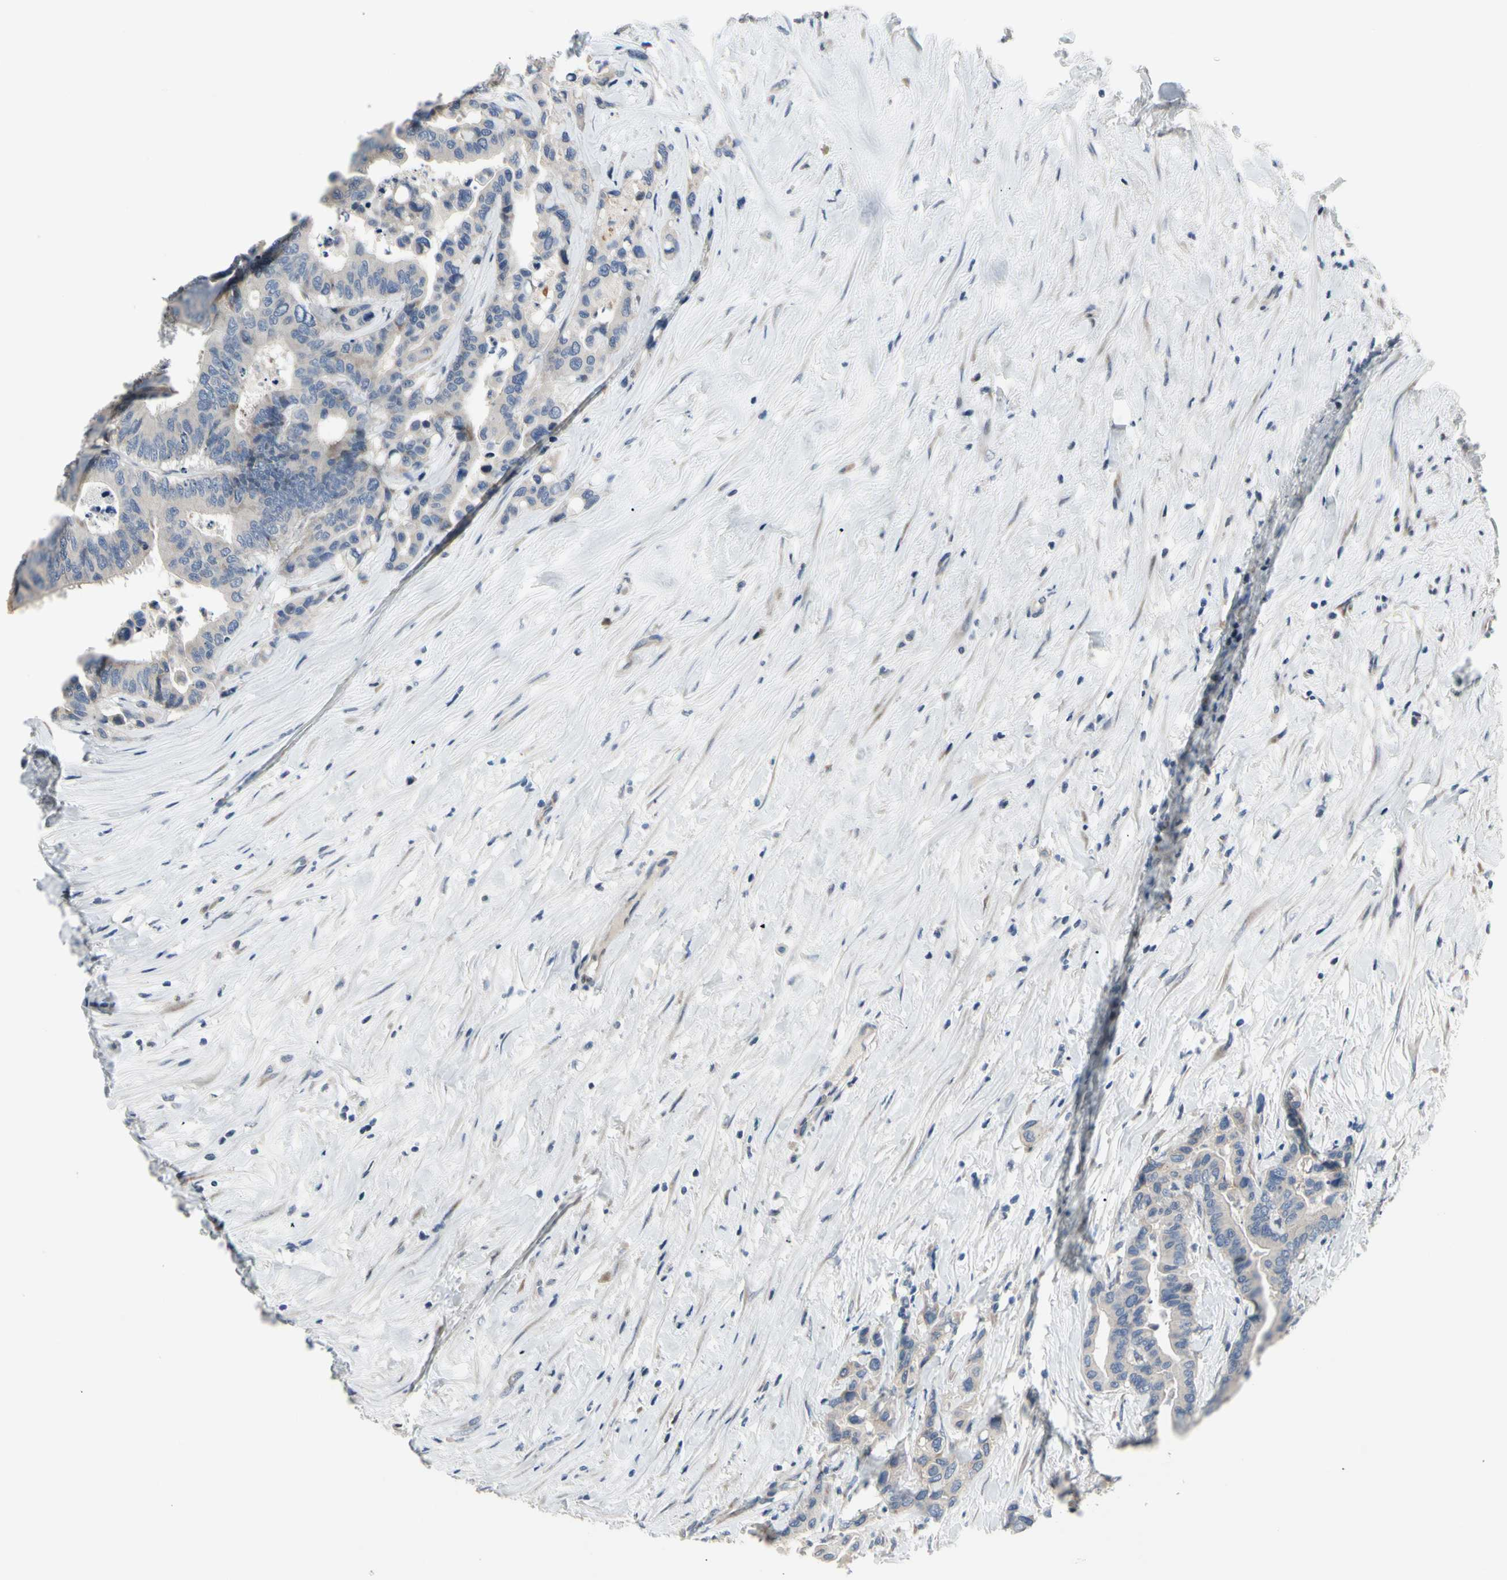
{"staining": {"intensity": "negative", "quantity": "none", "location": "none"}, "tissue": "colorectal cancer", "cell_type": "Tumor cells", "image_type": "cancer", "snomed": [{"axis": "morphology", "description": "Normal tissue, NOS"}, {"axis": "morphology", "description": "Adenocarcinoma, NOS"}, {"axis": "topography", "description": "Colon"}], "caption": "A histopathology image of colorectal adenocarcinoma stained for a protein exhibits no brown staining in tumor cells.", "gene": "NFASC", "patient": {"sex": "male", "age": 82}}